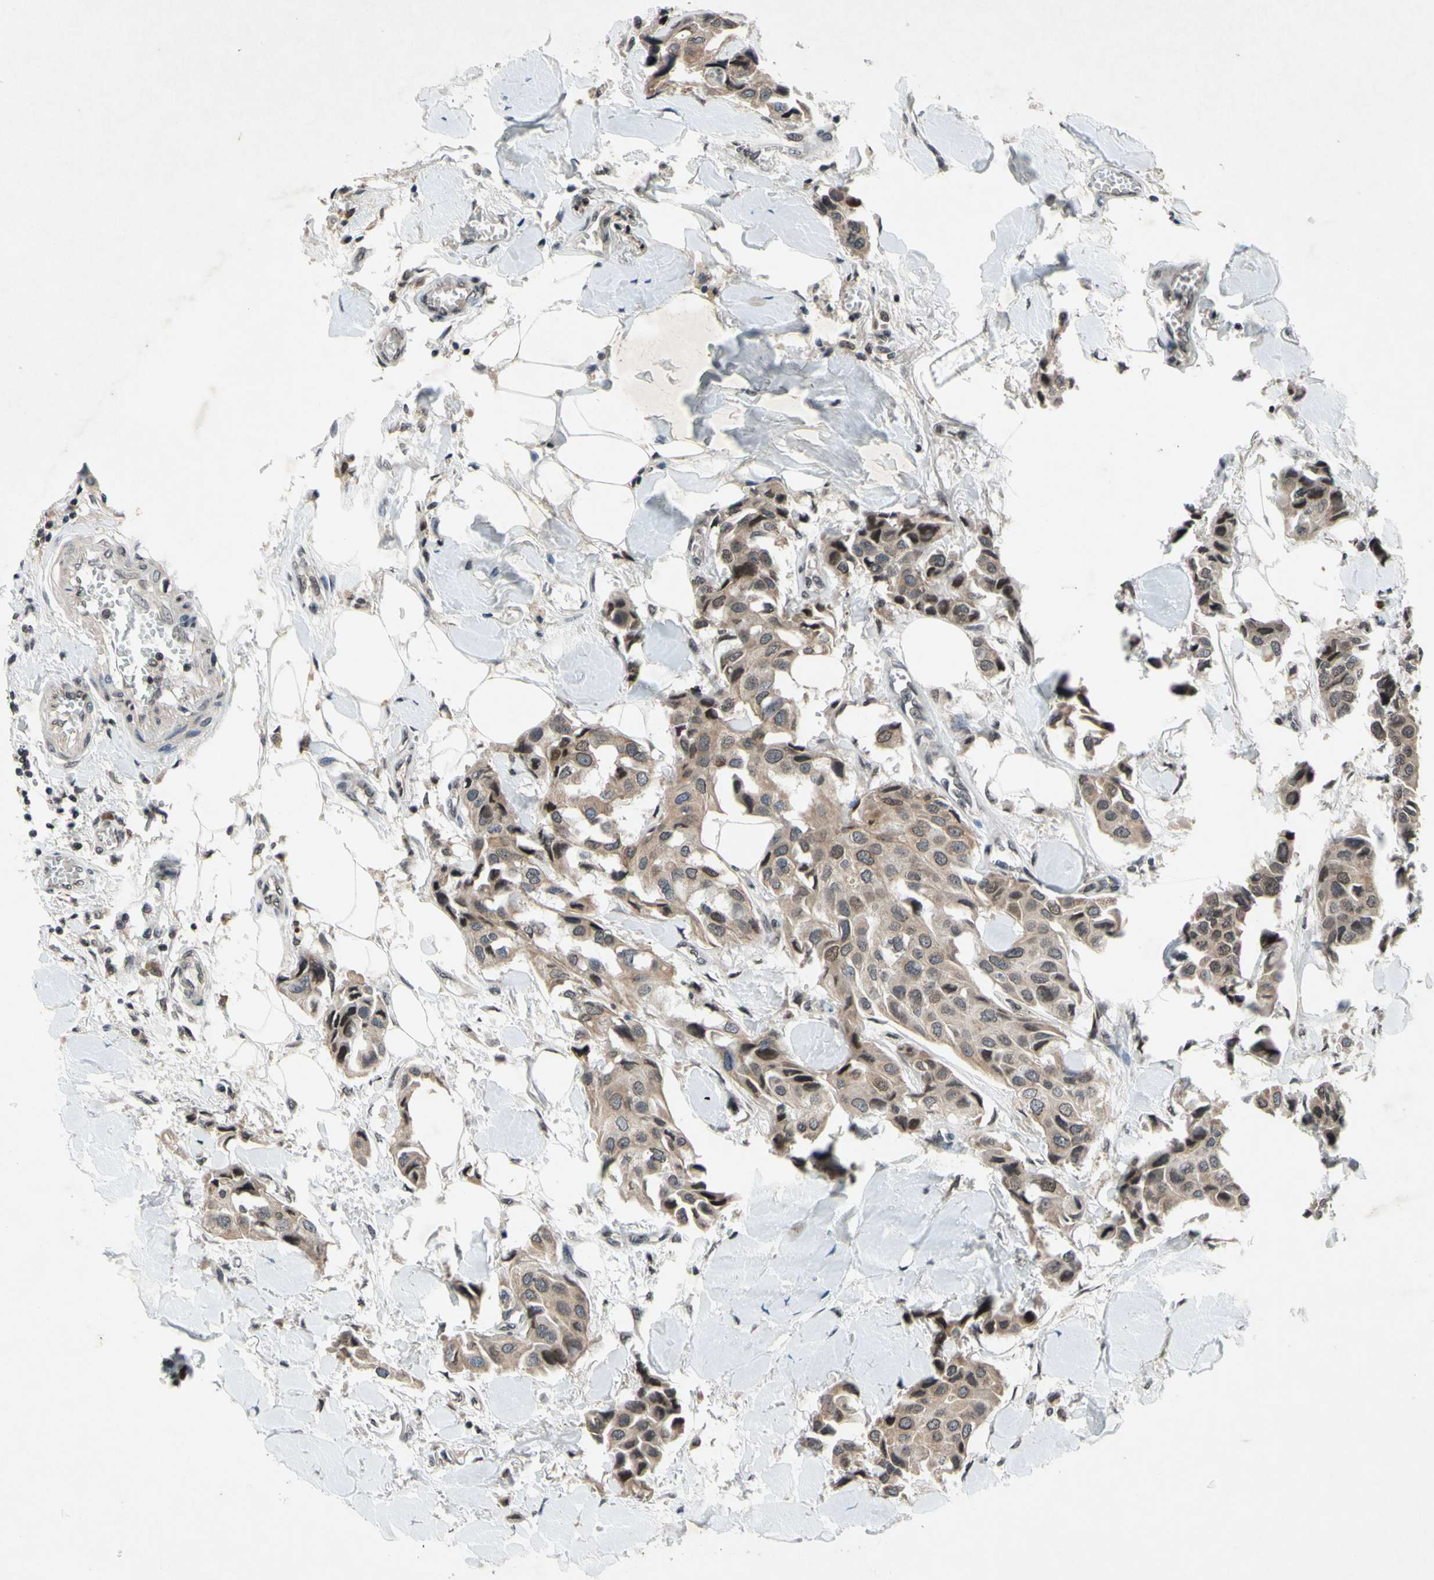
{"staining": {"intensity": "weak", "quantity": "25%-75%", "location": "cytoplasmic/membranous,nuclear"}, "tissue": "breast cancer", "cell_type": "Tumor cells", "image_type": "cancer", "snomed": [{"axis": "morphology", "description": "Duct carcinoma"}, {"axis": "topography", "description": "Breast"}], "caption": "This histopathology image shows breast infiltrating ductal carcinoma stained with immunohistochemistry to label a protein in brown. The cytoplasmic/membranous and nuclear of tumor cells show weak positivity for the protein. Nuclei are counter-stained blue.", "gene": "XPO1", "patient": {"sex": "female", "age": 80}}